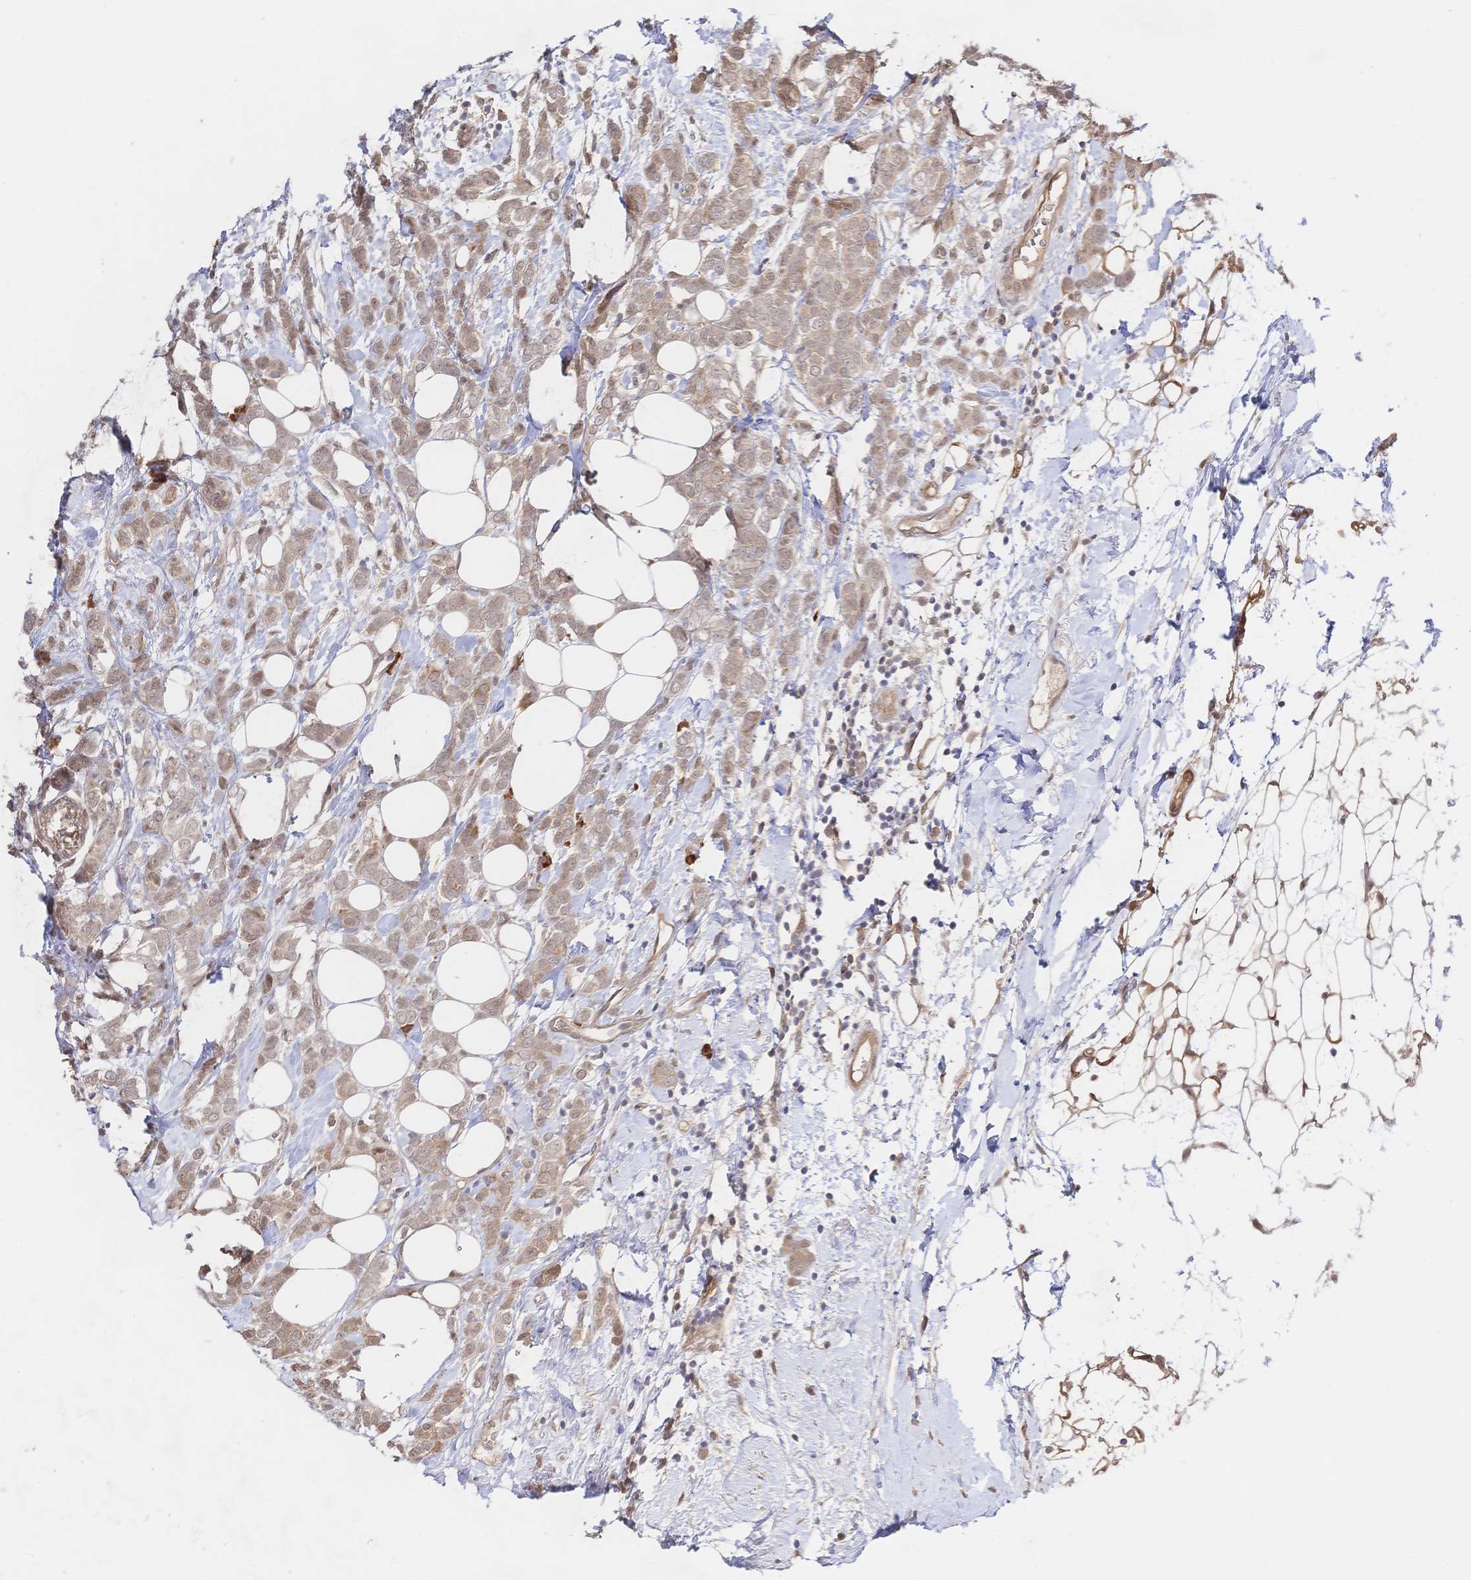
{"staining": {"intensity": "weak", "quantity": ">75%", "location": "cytoplasmic/membranous"}, "tissue": "breast cancer", "cell_type": "Tumor cells", "image_type": "cancer", "snomed": [{"axis": "morphology", "description": "Lobular carcinoma"}, {"axis": "topography", "description": "Breast"}], "caption": "Human breast cancer stained for a protein (brown) displays weak cytoplasmic/membranous positive positivity in about >75% of tumor cells.", "gene": "LMO4", "patient": {"sex": "female", "age": 49}}